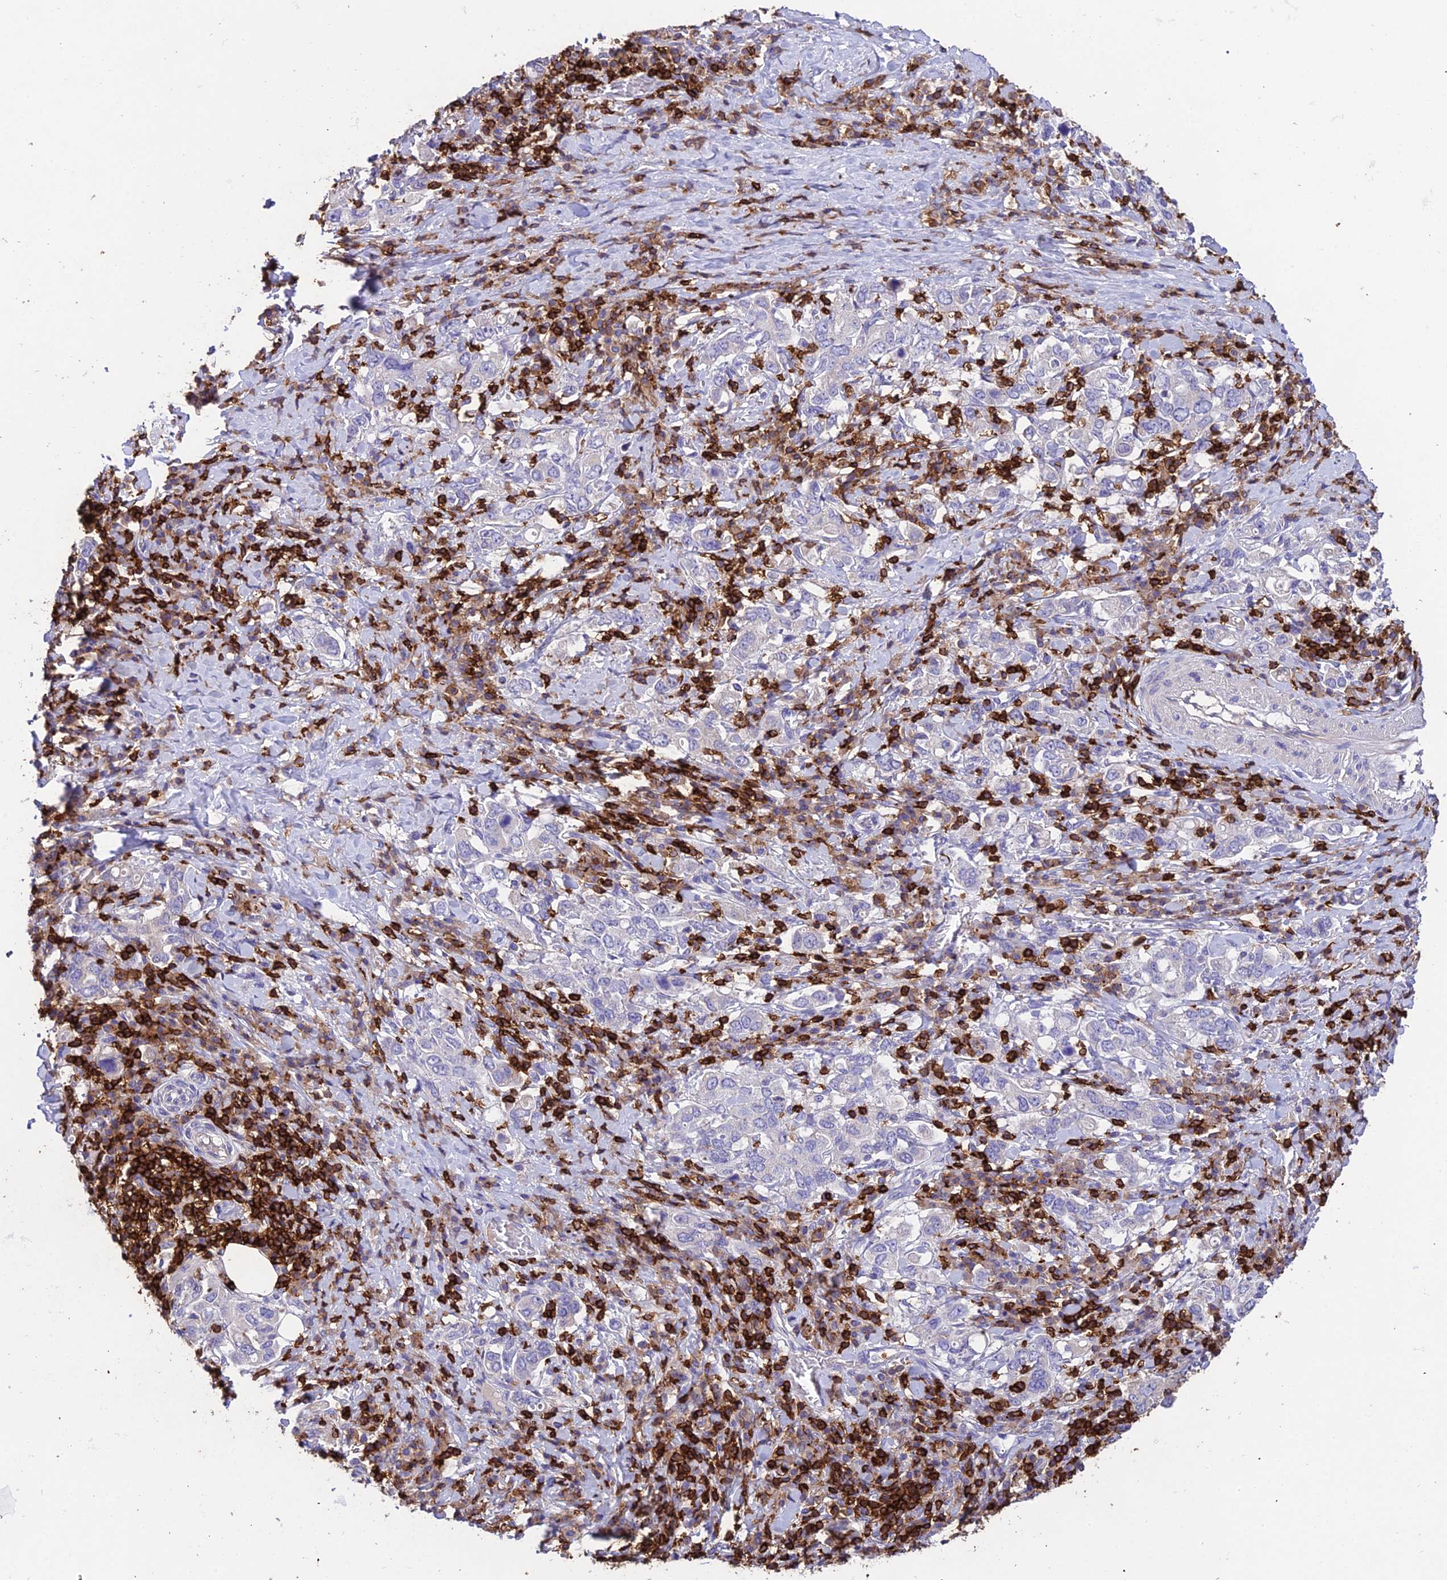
{"staining": {"intensity": "negative", "quantity": "none", "location": "none"}, "tissue": "stomach cancer", "cell_type": "Tumor cells", "image_type": "cancer", "snomed": [{"axis": "morphology", "description": "Adenocarcinoma, NOS"}, {"axis": "topography", "description": "Stomach, upper"}, {"axis": "topography", "description": "Stomach"}], "caption": "This photomicrograph is of stomach cancer stained with immunohistochemistry (IHC) to label a protein in brown with the nuclei are counter-stained blue. There is no staining in tumor cells. (DAB immunohistochemistry (IHC), high magnification).", "gene": "PTPRCAP", "patient": {"sex": "male", "age": 62}}